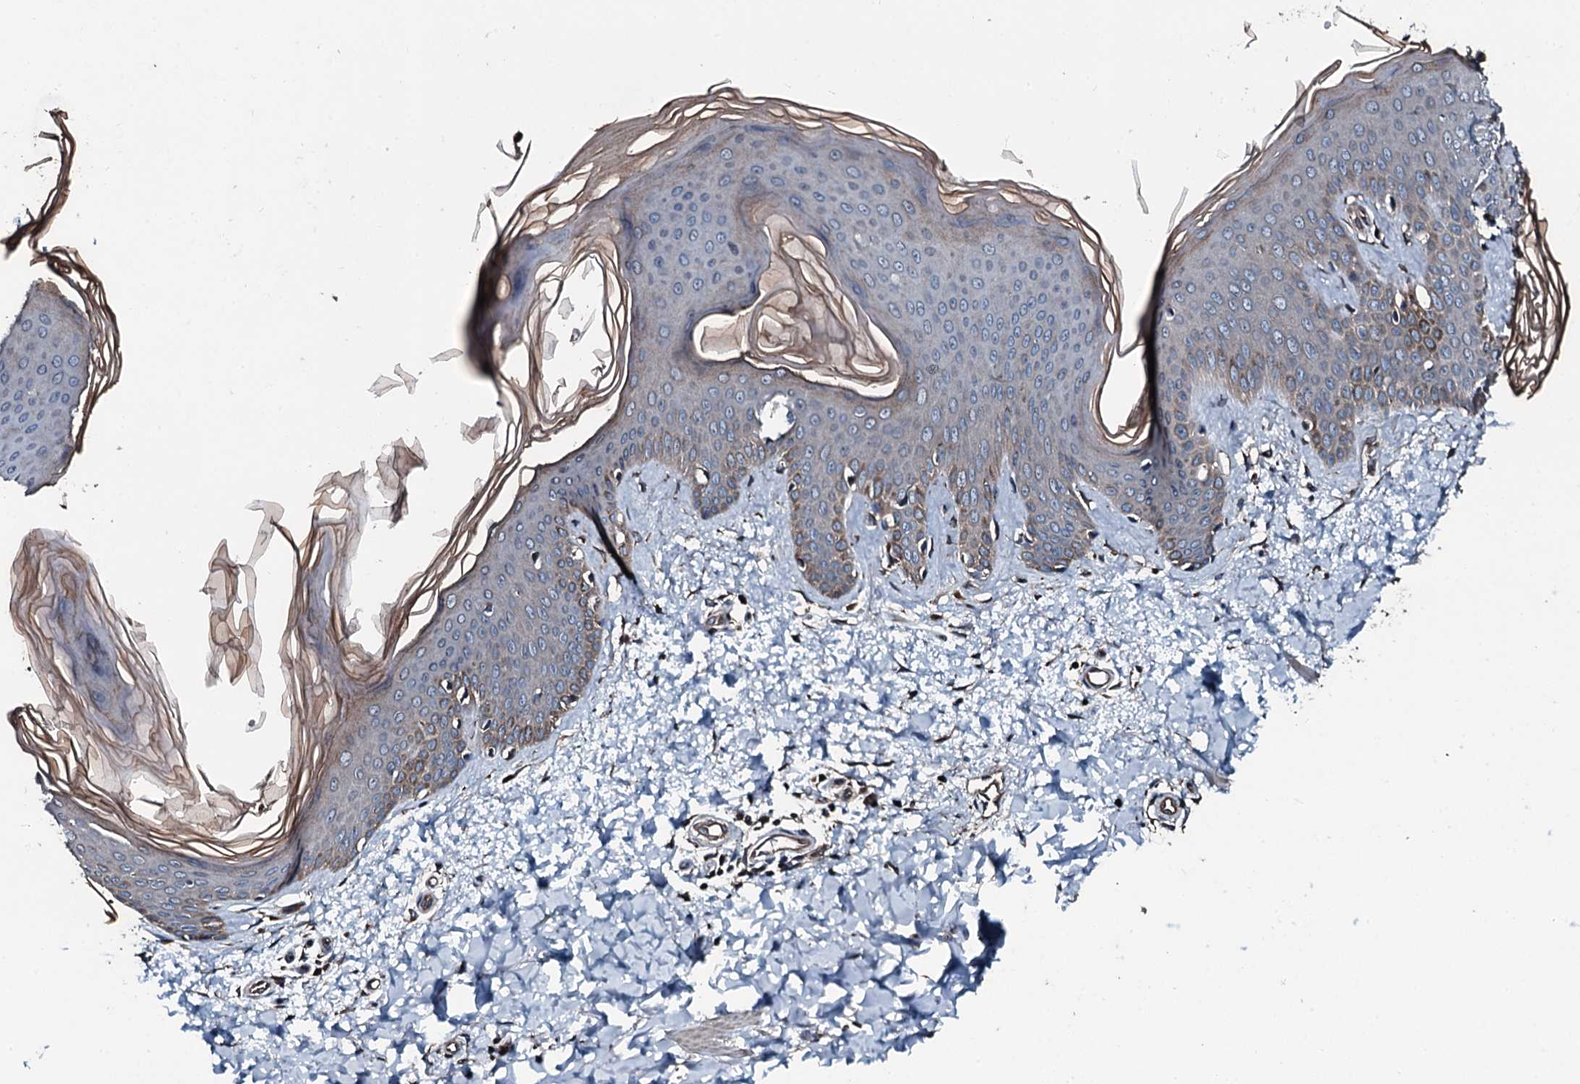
{"staining": {"intensity": "moderate", "quantity": ">75%", "location": "cytoplasmic/membranous"}, "tissue": "skin", "cell_type": "Fibroblasts", "image_type": "normal", "snomed": [{"axis": "morphology", "description": "Normal tissue, NOS"}, {"axis": "topography", "description": "Skin"}], "caption": "Immunohistochemical staining of normal skin reveals medium levels of moderate cytoplasmic/membranous expression in approximately >75% of fibroblasts. The staining was performed using DAB (3,3'-diaminobenzidine) to visualize the protein expression in brown, while the nuclei were stained in blue with hematoxylin (Magnification: 20x).", "gene": "AARS1", "patient": {"sex": "male", "age": 36}}